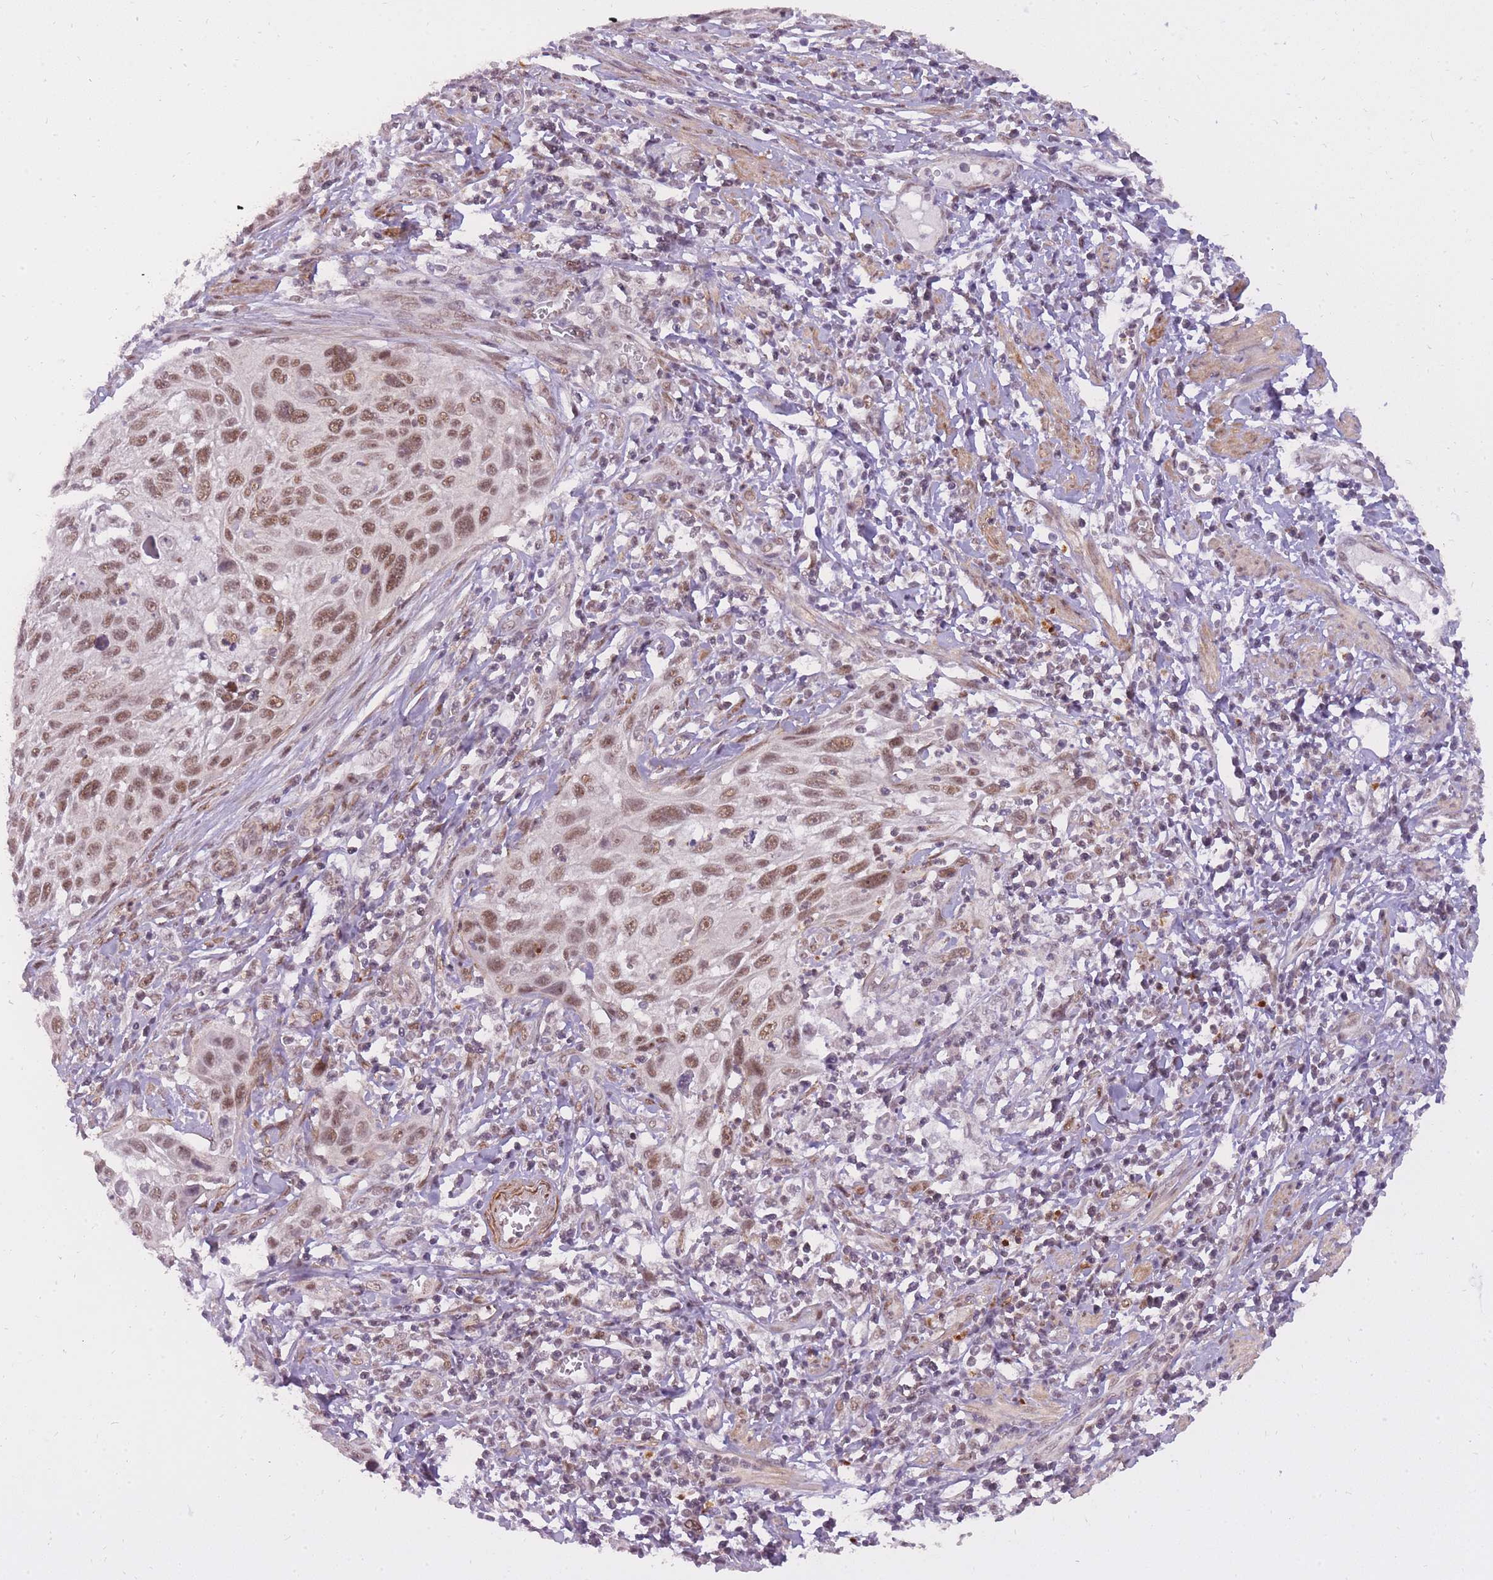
{"staining": {"intensity": "moderate", "quantity": ">75%", "location": "nuclear"}, "tissue": "cervical cancer", "cell_type": "Tumor cells", "image_type": "cancer", "snomed": [{"axis": "morphology", "description": "Squamous cell carcinoma, NOS"}, {"axis": "topography", "description": "Cervix"}], "caption": "Brown immunohistochemical staining in cervical squamous cell carcinoma demonstrates moderate nuclear positivity in about >75% of tumor cells. The protein of interest is stained brown, and the nuclei are stained in blue (DAB IHC with brightfield microscopy, high magnification).", "gene": "TIGD1", "patient": {"sex": "female", "age": 70}}